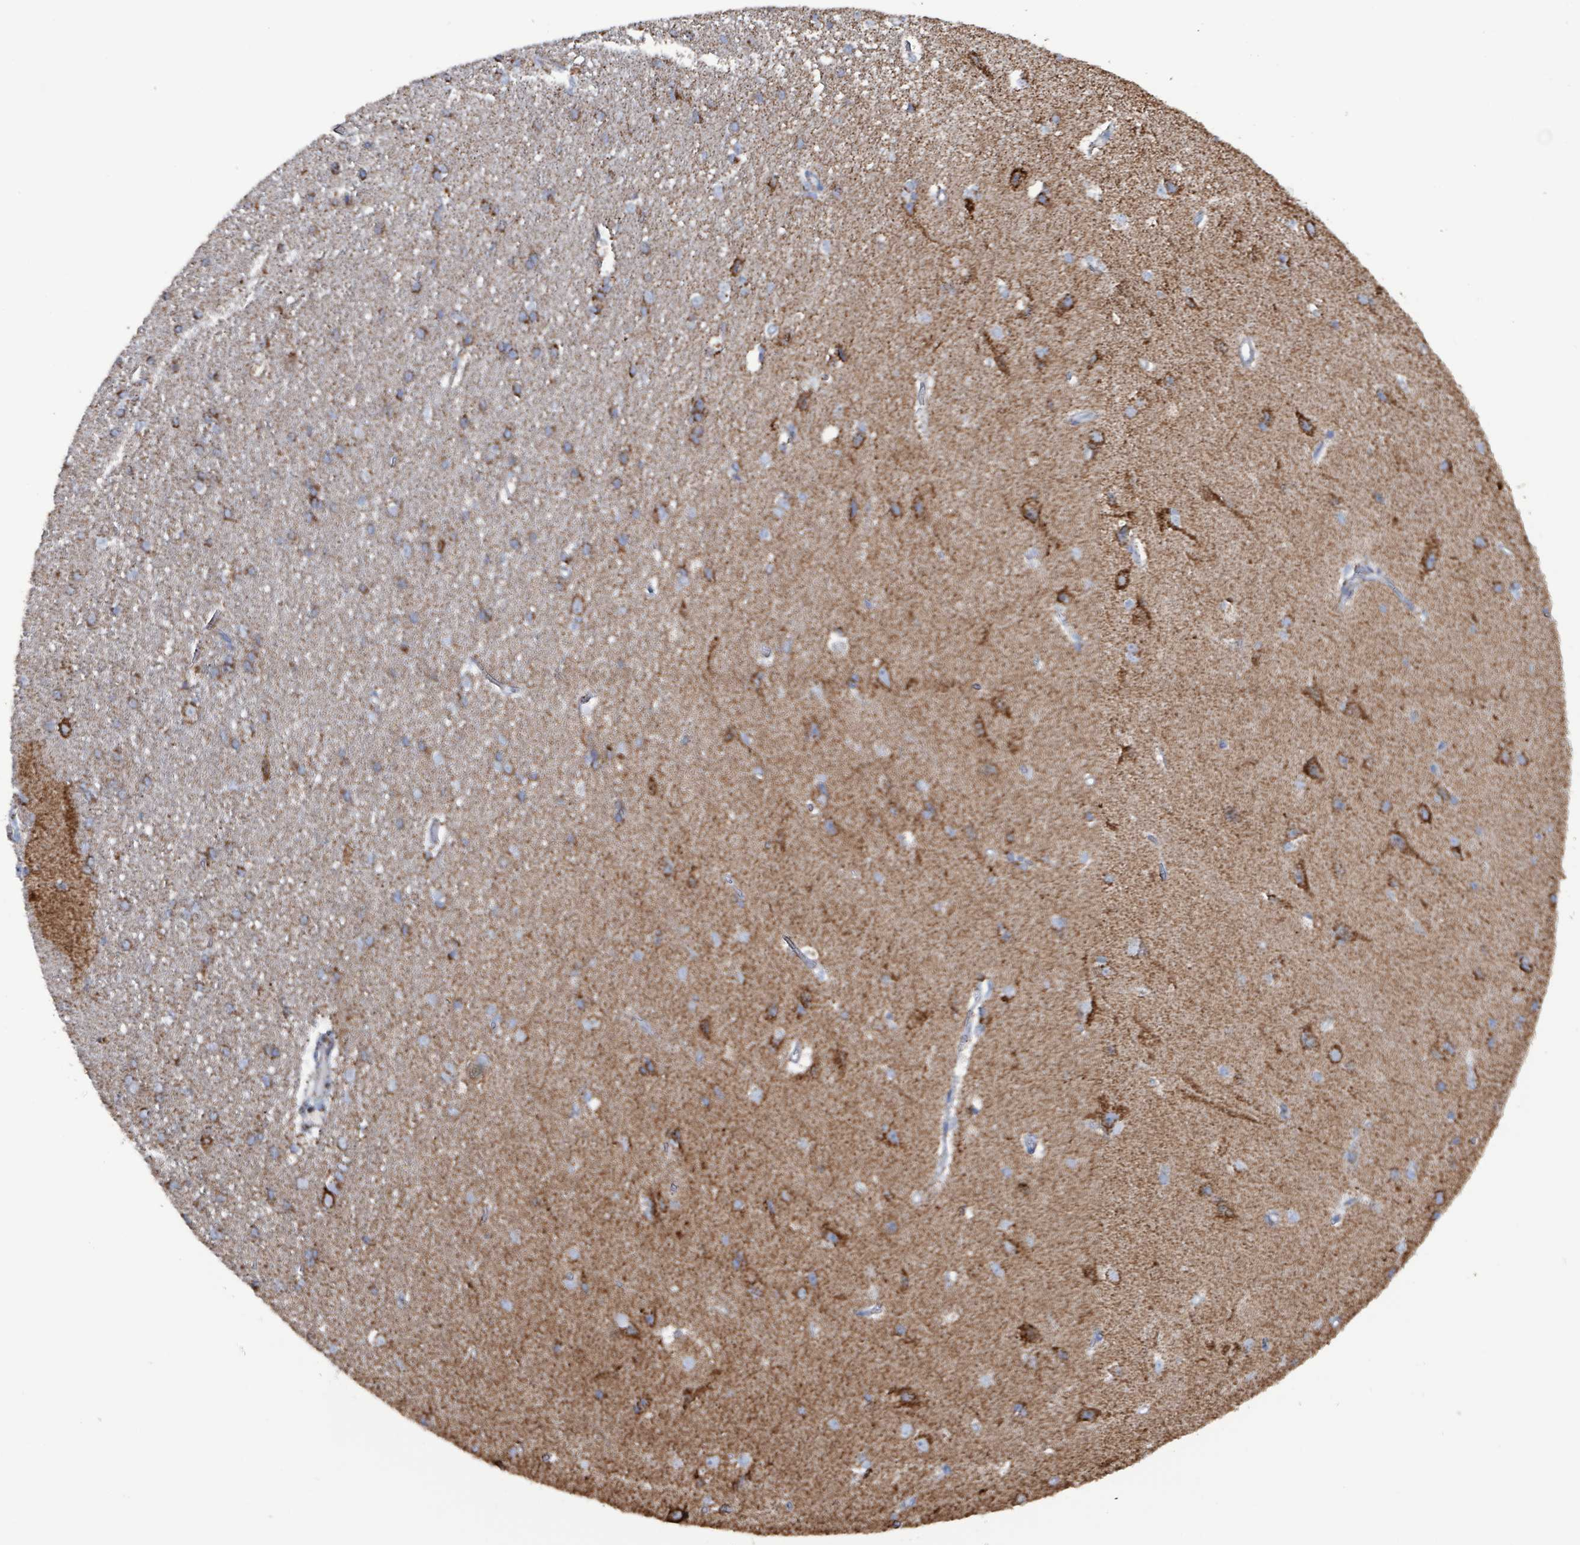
{"staining": {"intensity": "negative", "quantity": "none", "location": "none"}, "tissue": "cerebral cortex", "cell_type": "Endothelial cells", "image_type": "normal", "snomed": [{"axis": "morphology", "description": "Normal tissue, NOS"}, {"axis": "topography", "description": "Cerebral cortex"}], "caption": "Immunohistochemical staining of unremarkable cerebral cortex displays no significant staining in endothelial cells. Brightfield microscopy of immunohistochemistry stained with DAB (brown) and hematoxylin (blue), captured at high magnification.", "gene": "IDH3B", "patient": {"sex": "male", "age": 37}}